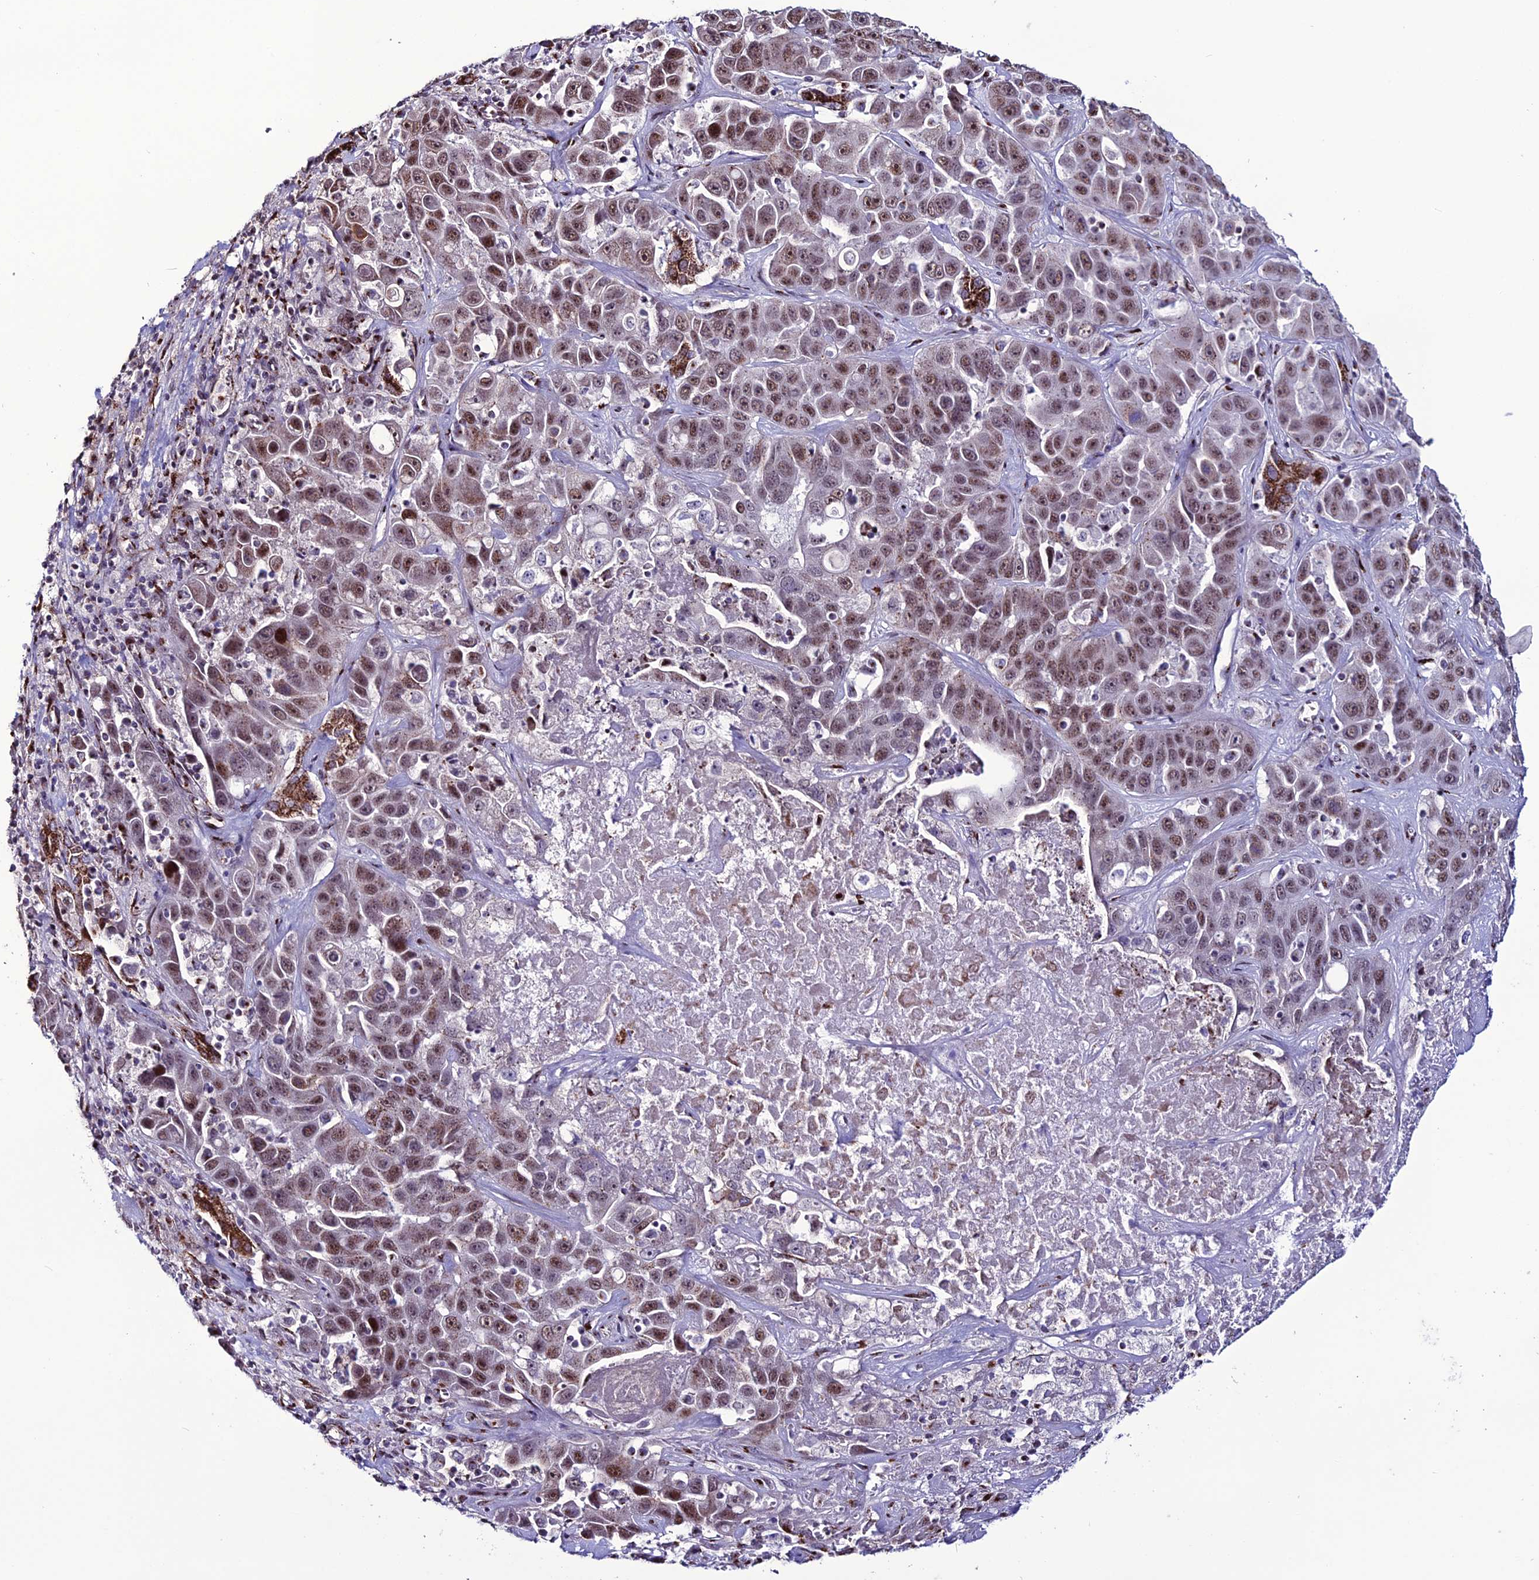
{"staining": {"intensity": "moderate", "quantity": ">75%", "location": "cytoplasmic/membranous,nuclear"}, "tissue": "liver cancer", "cell_type": "Tumor cells", "image_type": "cancer", "snomed": [{"axis": "morphology", "description": "Cholangiocarcinoma"}, {"axis": "topography", "description": "Liver"}], "caption": "Brown immunohistochemical staining in liver cholangiocarcinoma exhibits moderate cytoplasmic/membranous and nuclear staining in about >75% of tumor cells. Using DAB (3,3'-diaminobenzidine) (brown) and hematoxylin (blue) stains, captured at high magnification using brightfield microscopy.", "gene": "PLEKHA4", "patient": {"sex": "female", "age": 52}}